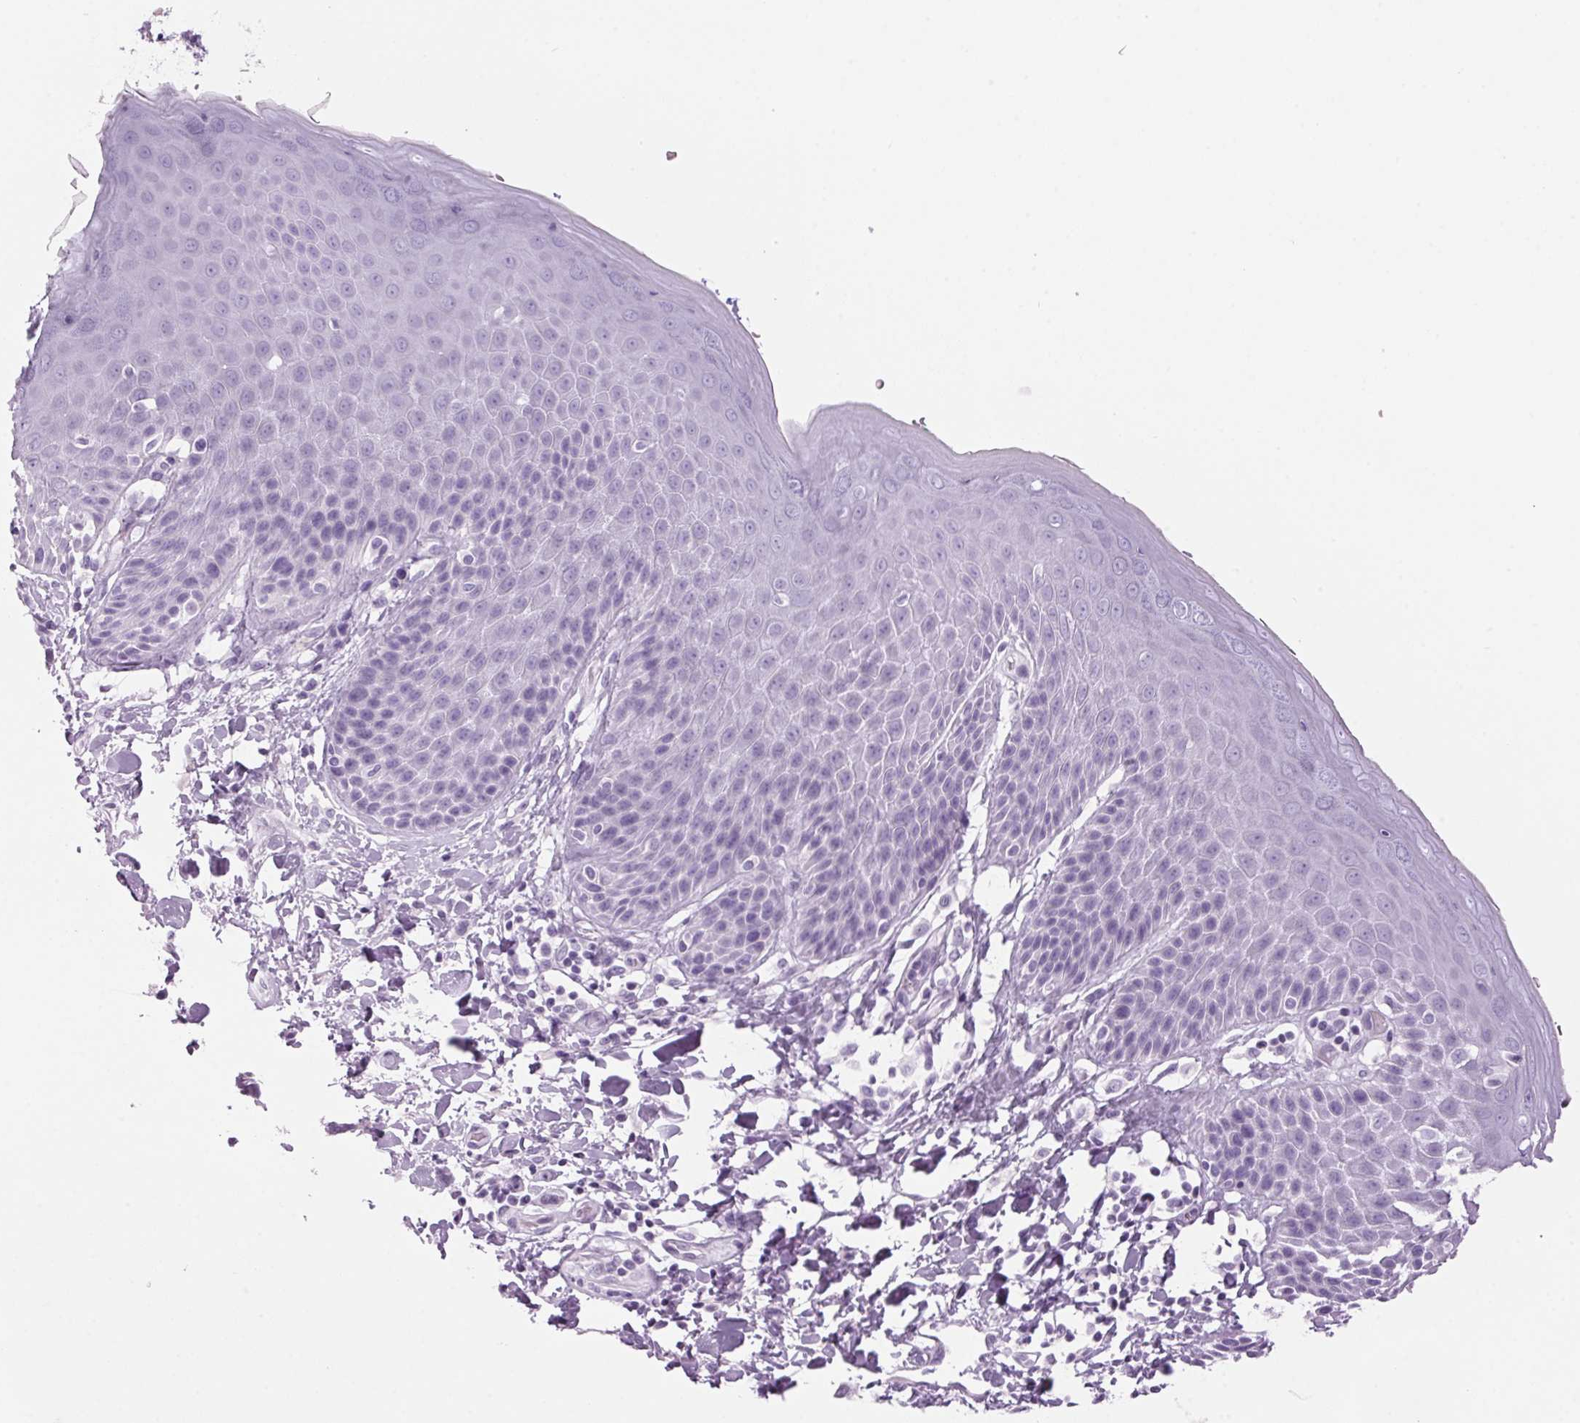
{"staining": {"intensity": "negative", "quantity": "none", "location": "none"}, "tissue": "skin", "cell_type": "Epidermal cells", "image_type": "normal", "snomed": [{"axis": "morphology", "description": "Normal tissue, NOS"}, {"axis": "topography", "description": "Anal"}, {"axis": "topography", "description": "Peripheral nerve tissue"}], "caption": "DAB immunohistochemical staining of unremarkable human skin reveals no significant staining in epidermal cells. (DAB IHC visualized using brightfield microscopy, high magnification).", "gene": "PPP1R1A", "patient": {"sex": "male", "age": 51}}